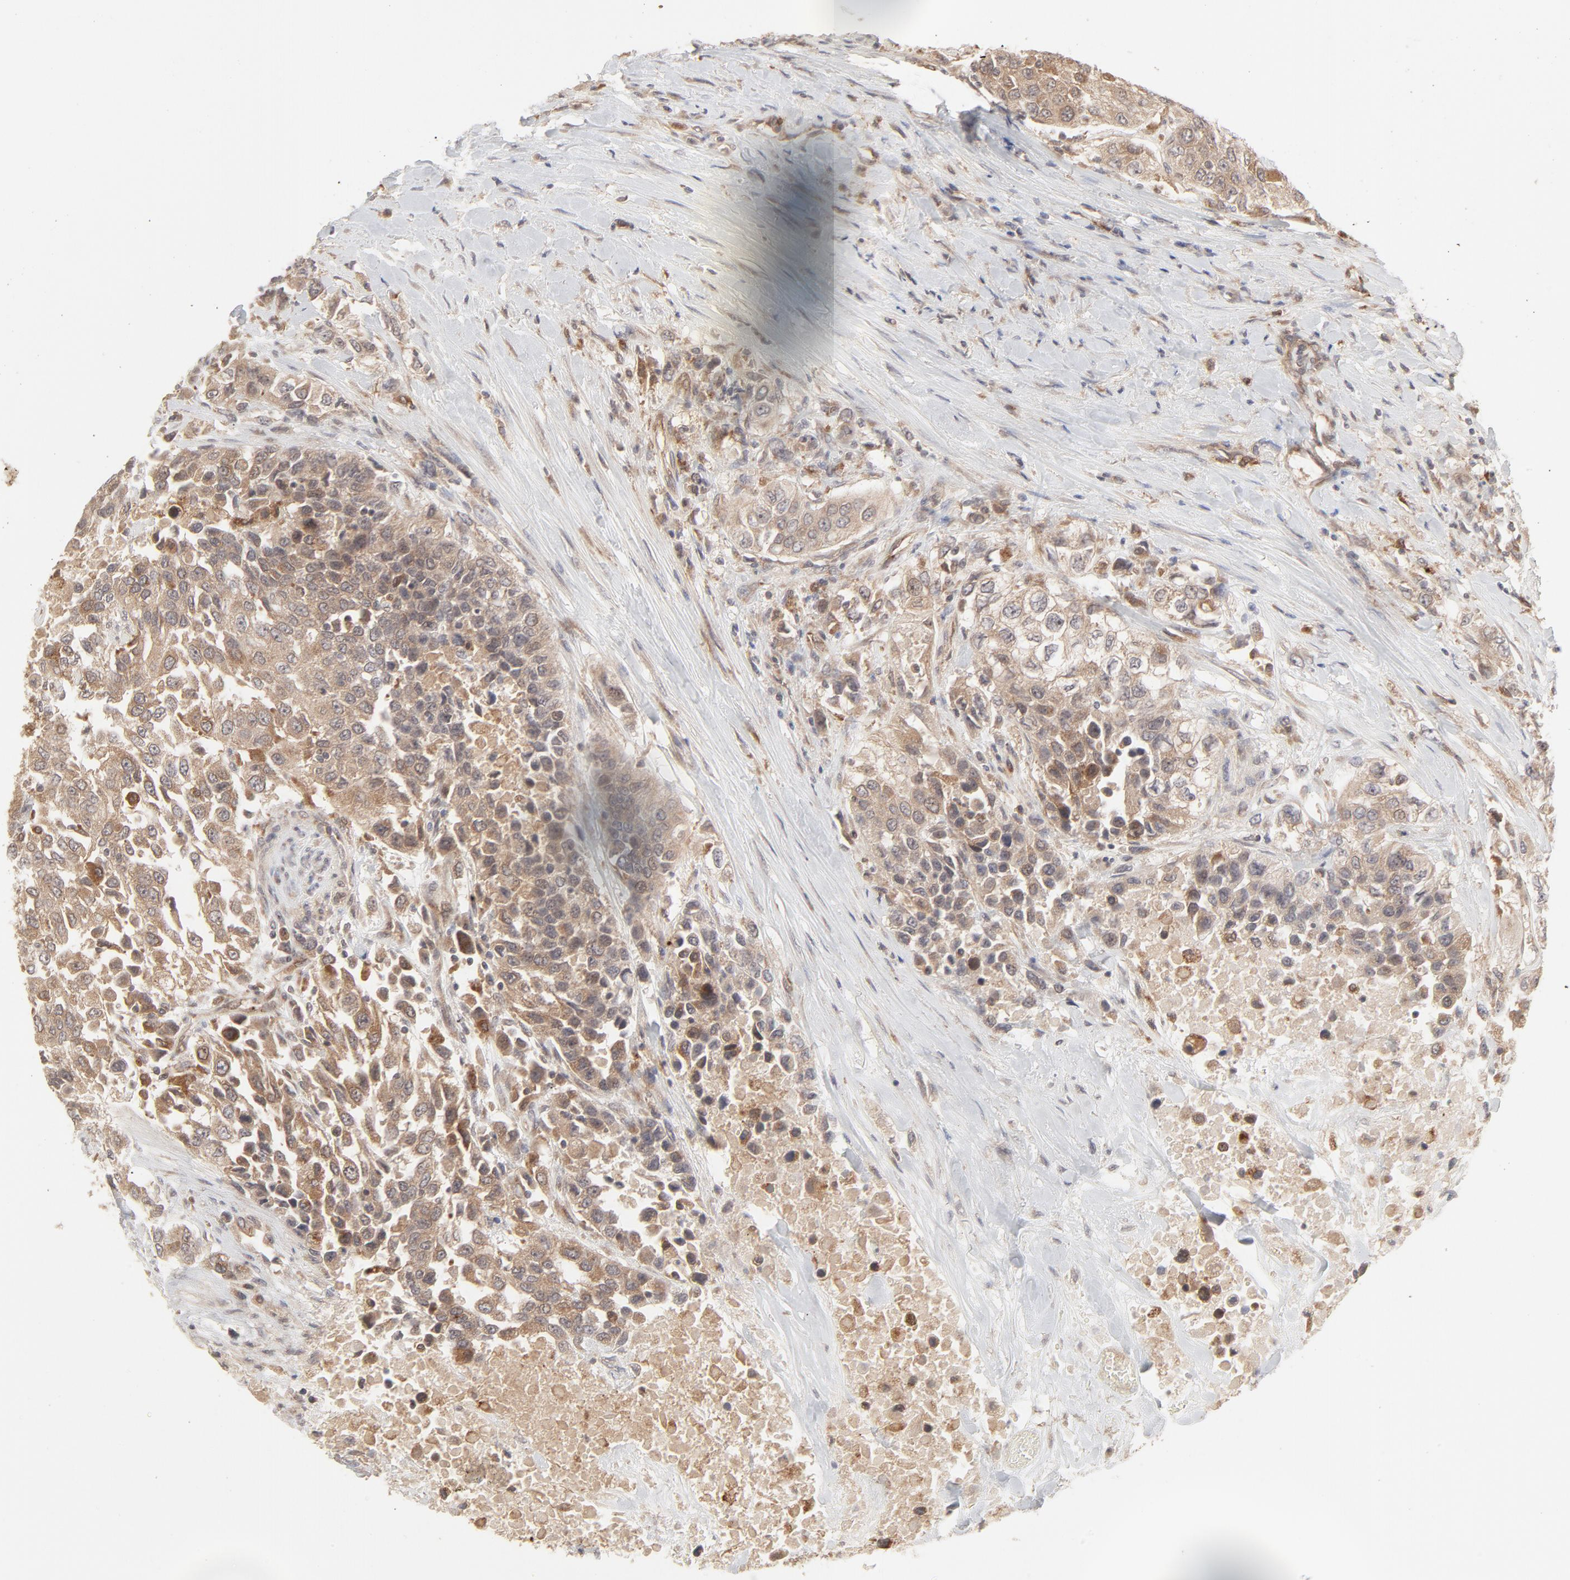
{"staining": {"intensity": "moderate", "quantity": ">75%", "location": "cytoplasmic/membranous"}, "tissue": "urothelial cancer", "cell_type": "Tumor cells", "image_type": "cancer", "snomed": [{"axis": "morphology", "description": "Urothelial carcinoma, High grade"}, {"axis": "topography", "description": "Urinary bladder"}], "caption": "Immunohistochemical staining of urothelial cancer demonstrates moderate cytoplasmic/membranous protein expression in approximately >75% of tumor cells. (DAB = brown stain, brightfield microscopy at high magnification).", "gene": "RAB5C", "patient": {"sex": "female", "age": 80}}